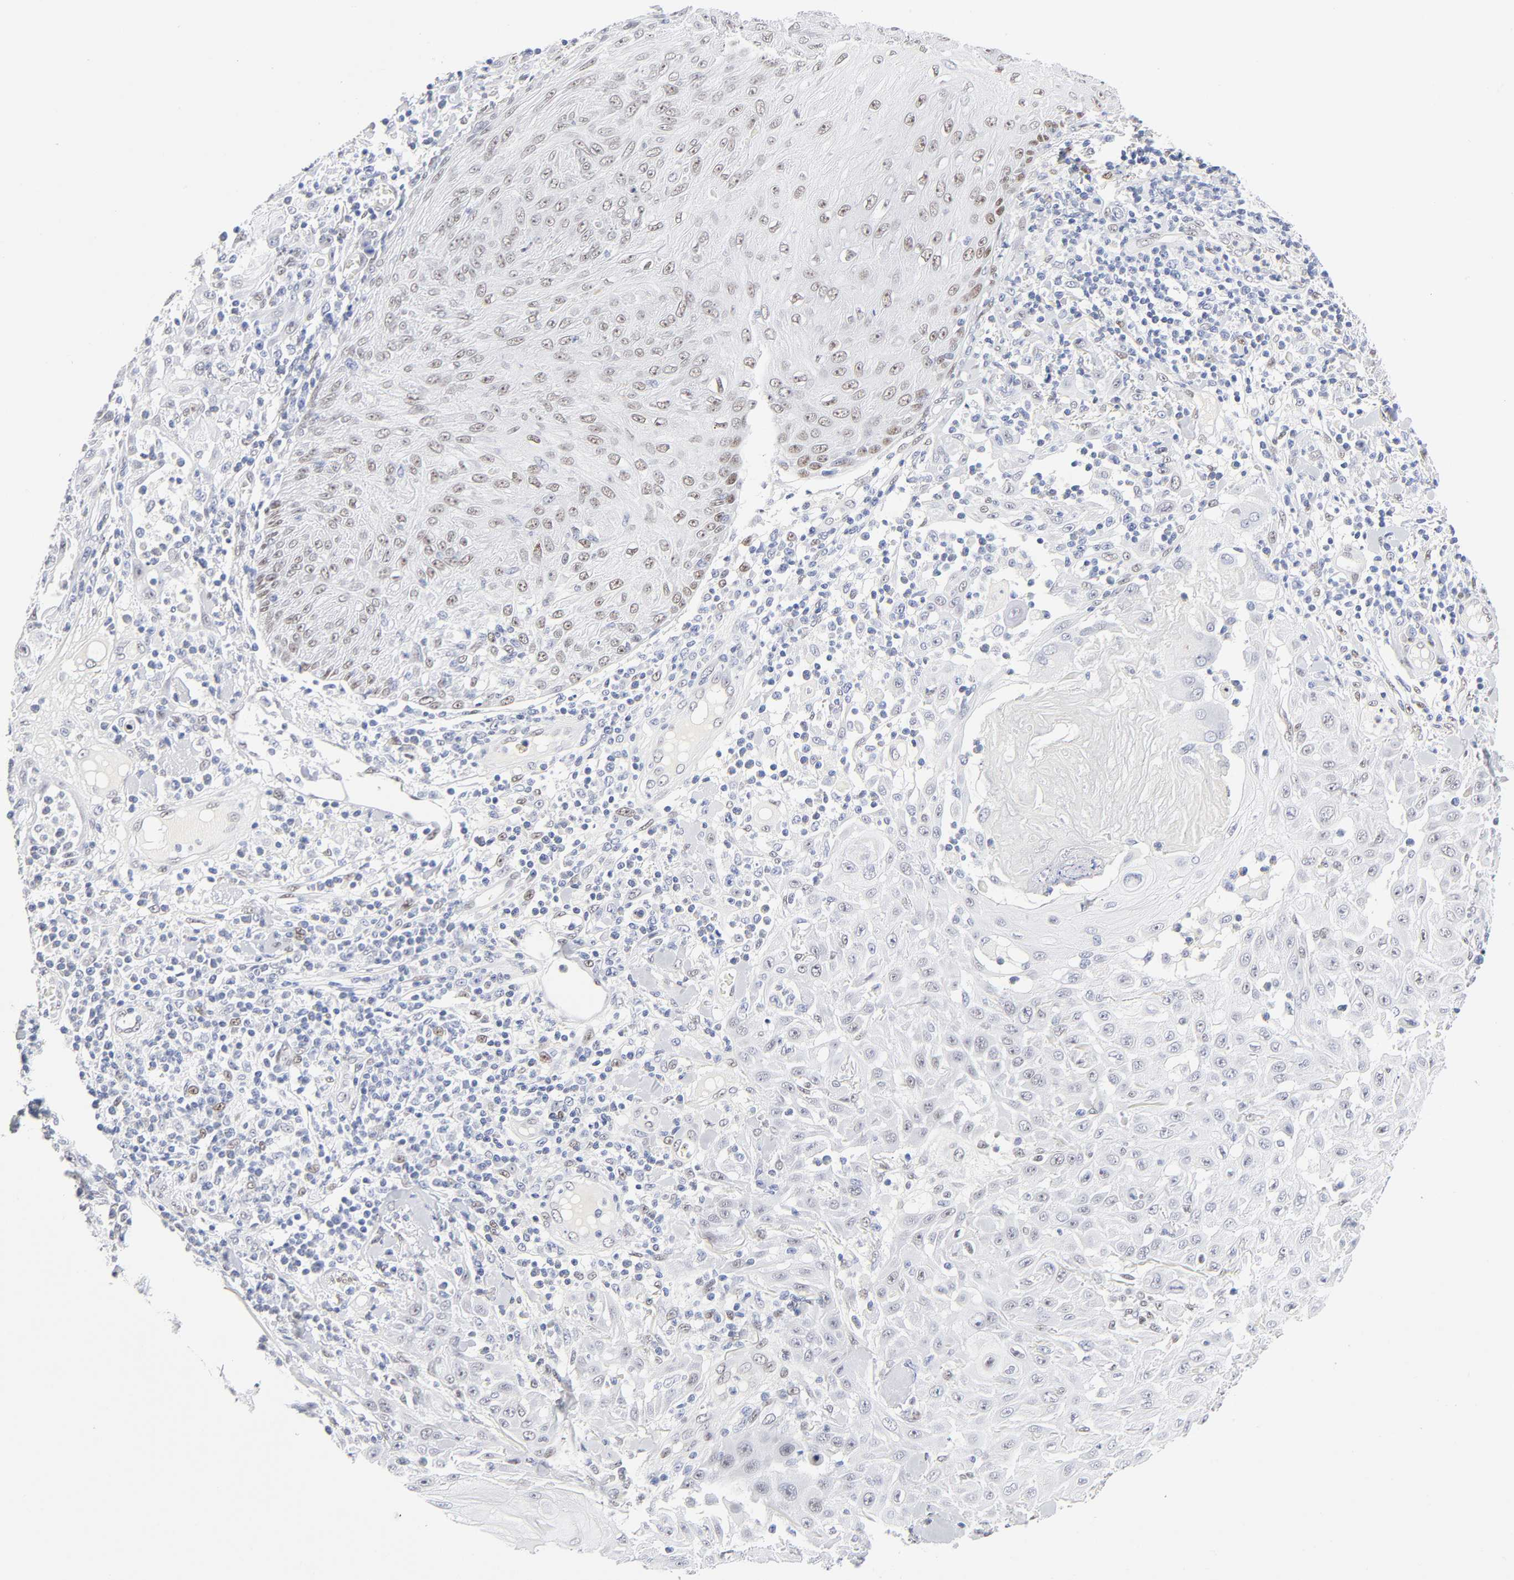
{"staining": {"intensity": "weak", "quantity": ">75%", "location": "nuclear"}, "tissue": "skin cancer", "cell_type": "Tumor cells", "image_type": "cancer", "snomed": [{"axis": "morphology", "description": "Squamous cell carcinoma, NOS"}, {"axis": "topography", "description": "Skin"}], "caption": "Immunohistochemical staining of skin squamous cell carcinoma demonstrates low levels of weak nuclear positivity in approximately >75% of tumor cells.", "gene": "NFIC", "patient": {"sex": "male", "age": 24}}